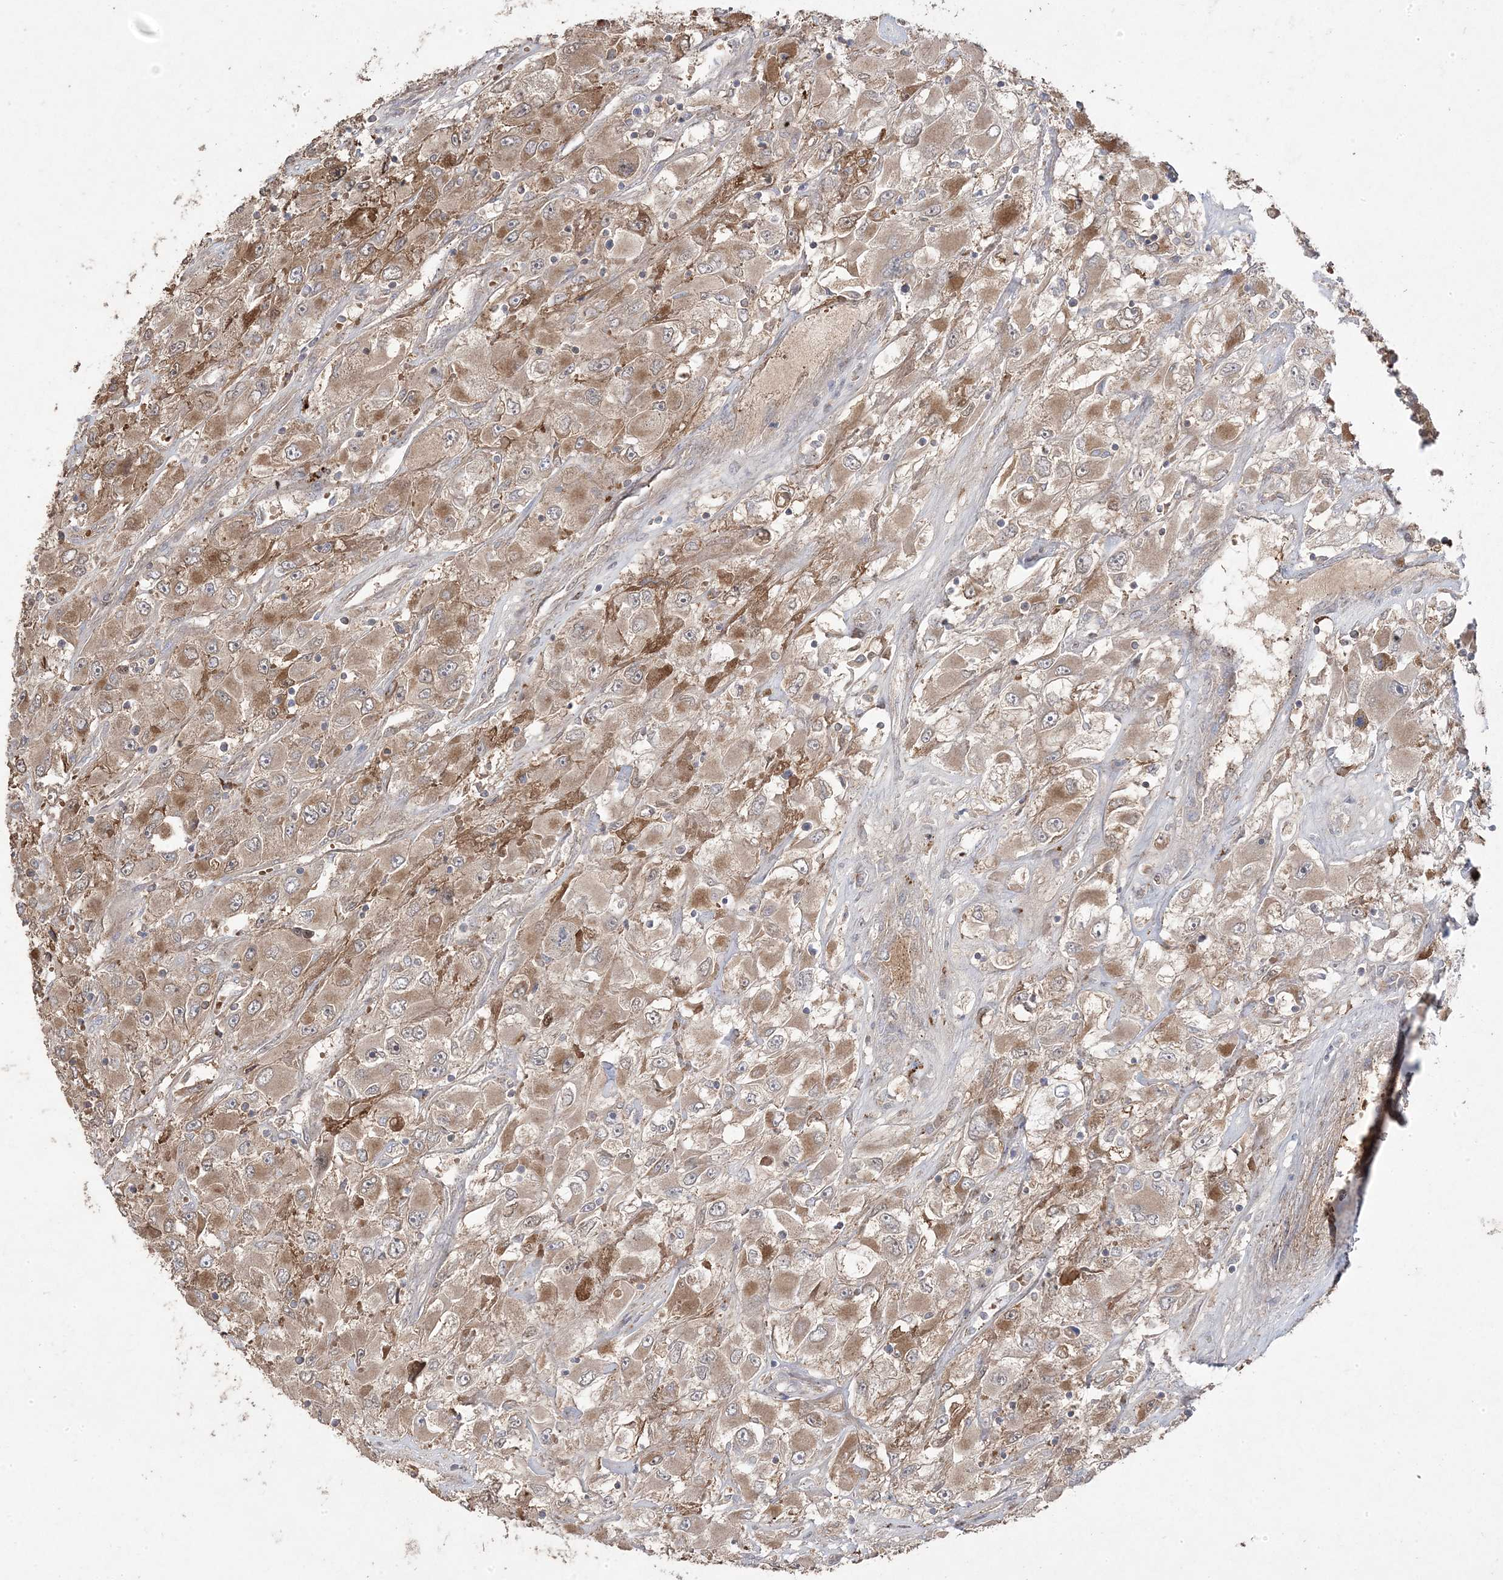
{"staining": {"intensity": "moderate", "quantity": ">75%", "location": "cytoplasmic/membranous"}, "tissue": "renal cancer", "cell_type": "Tumor cells", "image_type": "cancer", "snomed": [{"axis": "morphology", "description": "Adenocarcinoma, NOS"}, {"axis": "topography", "description": "Kidney"}], "caption": "Protein expression analysis of renal cancer displays moderate cytoplasmic/membranous expression in approximately >75% of tumor cells.", "gene": "PPOX", "patient": {"sex": "female", "age": 52}}